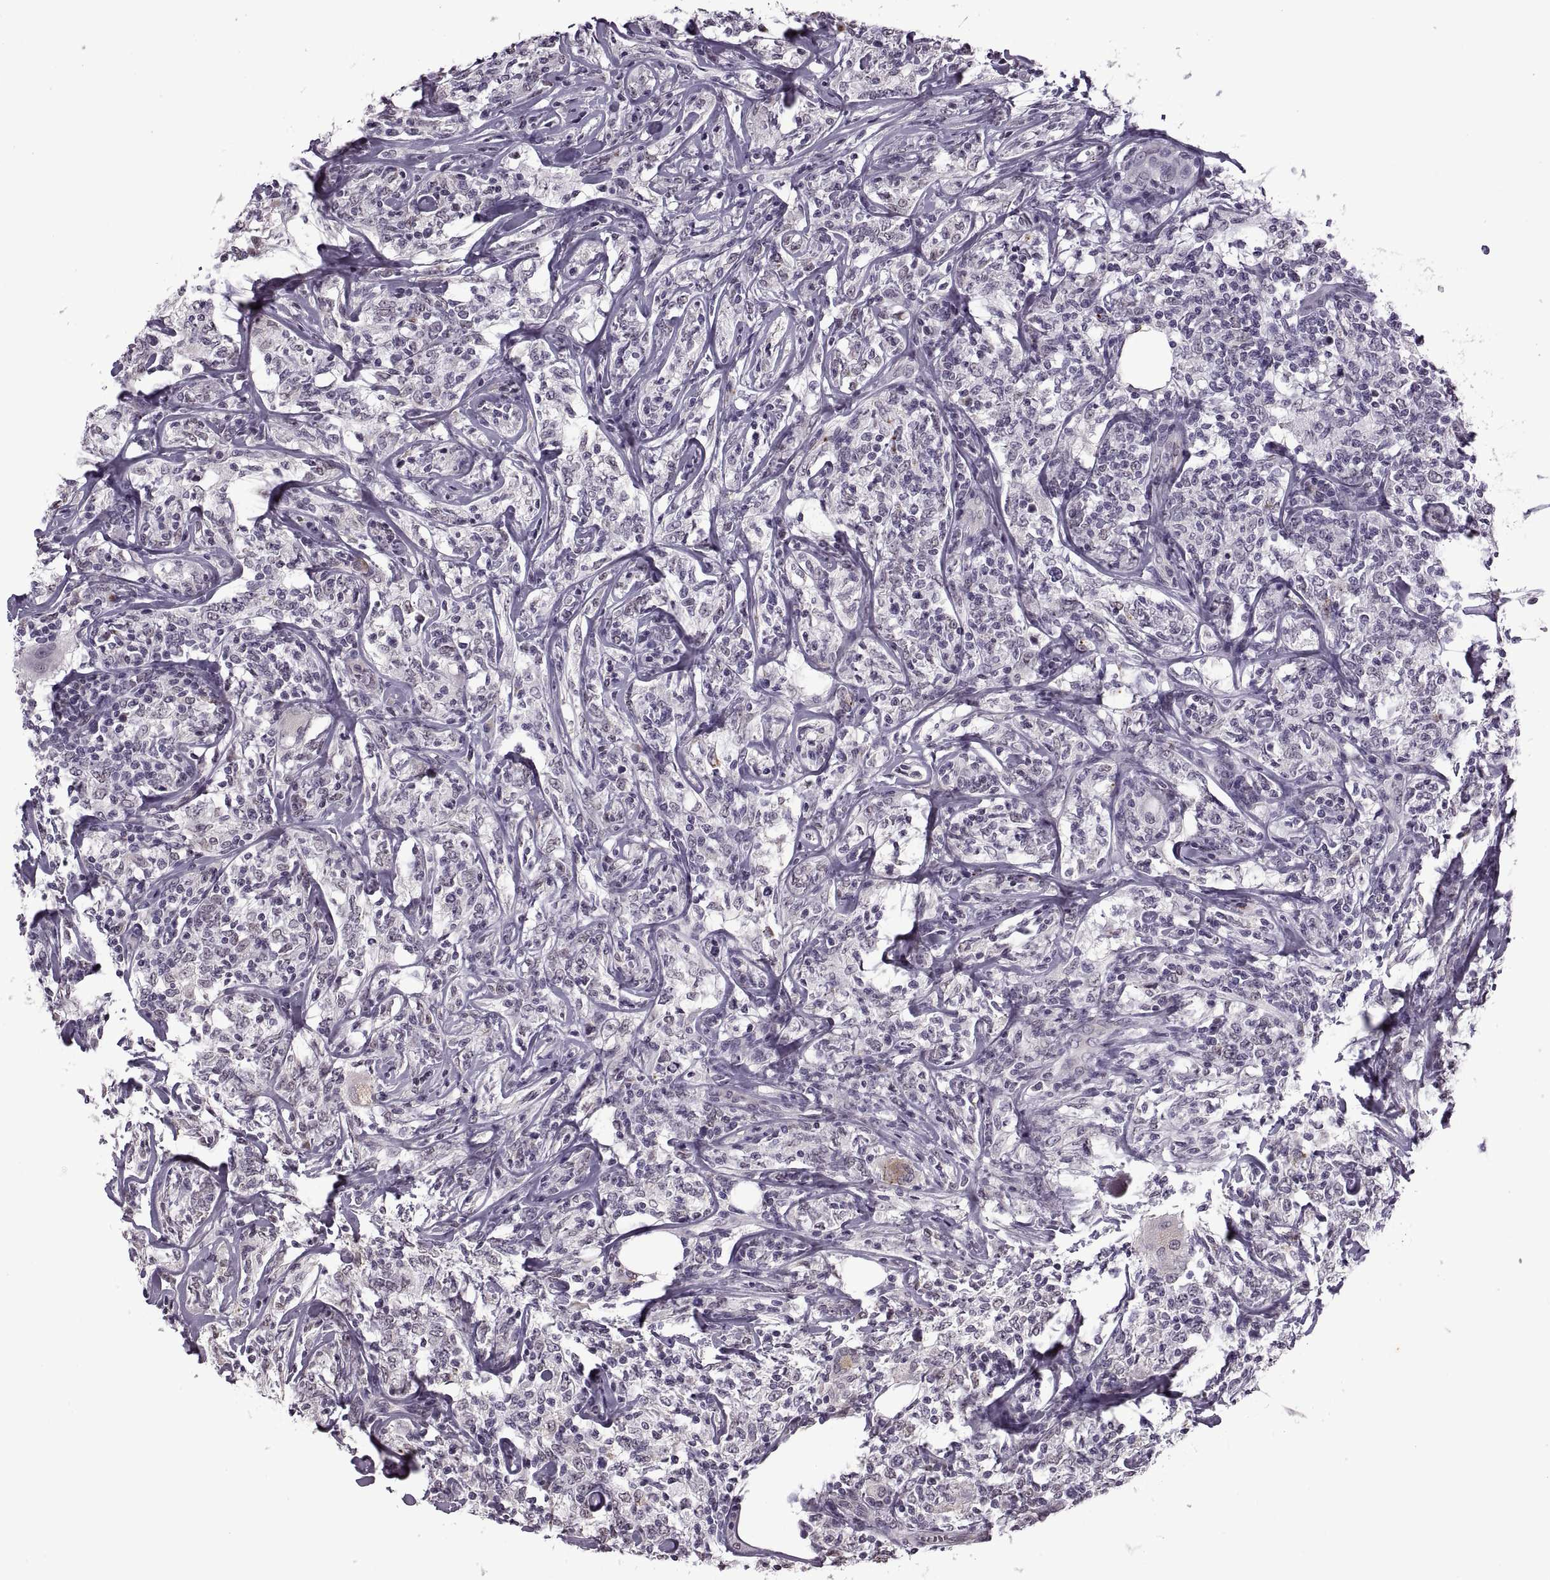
{"staining": {"intensity": "negative", "quantity": "none", "location": "none"}, "tissue": "lymphoma", "cell_type": "Tumor cells", "image_type": "cancer", "snomed": [{"axis": "morphology", "description": "Malignant lymphoma, non-Hodgkin's type, High grade"}, {"axis": "topography", "description": "Lymph node"}], "caption": "The photomicrograph displays no staining of tumor cells in lymphoma.", "gene": "PRSS37", "patient": {"sex": "female", "age": 84}}